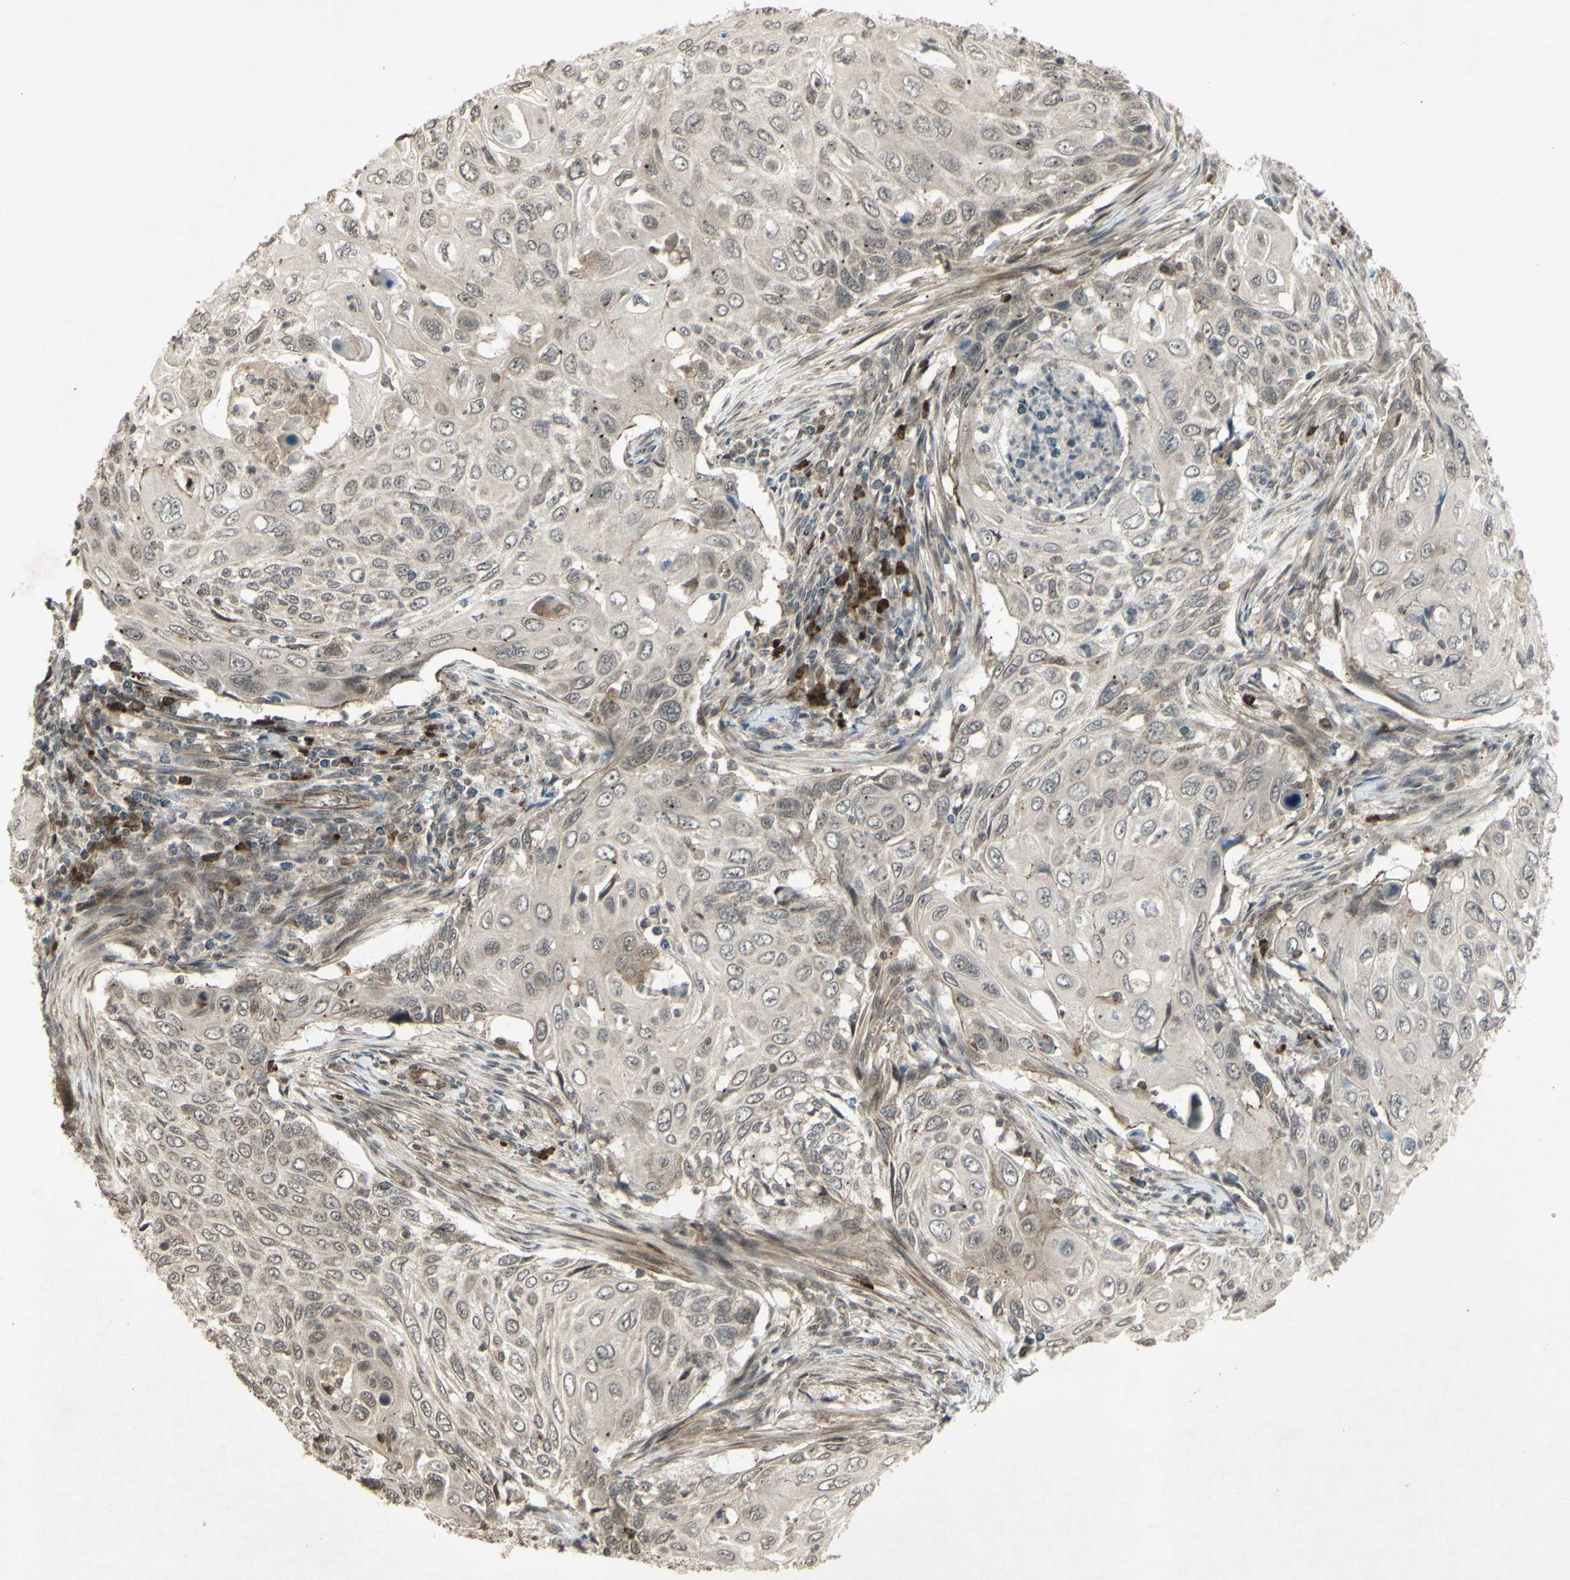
{"staining": {"intensity": "weak", "quantity": "25%-75%", "location": "cytoplasmic/membranous"}, "tissue": "cervical cancer", "cell_type": "Tumor cells", "image_type": "cancer", "snomed": [{"axis": "morphology", "description": "Squamous cell carcinoma, NOS"}, {"axis": "topography", "description": "Cervix"}], "caption": "Protein positivity by immunohistochemistry (IHC) shows weak cytoplasmic/membranous positivity in approximately 25%-75% of tumor cells in cervical cancer.", "gene": "BLNK", "patient": {"sex": "female", "age": 70}}